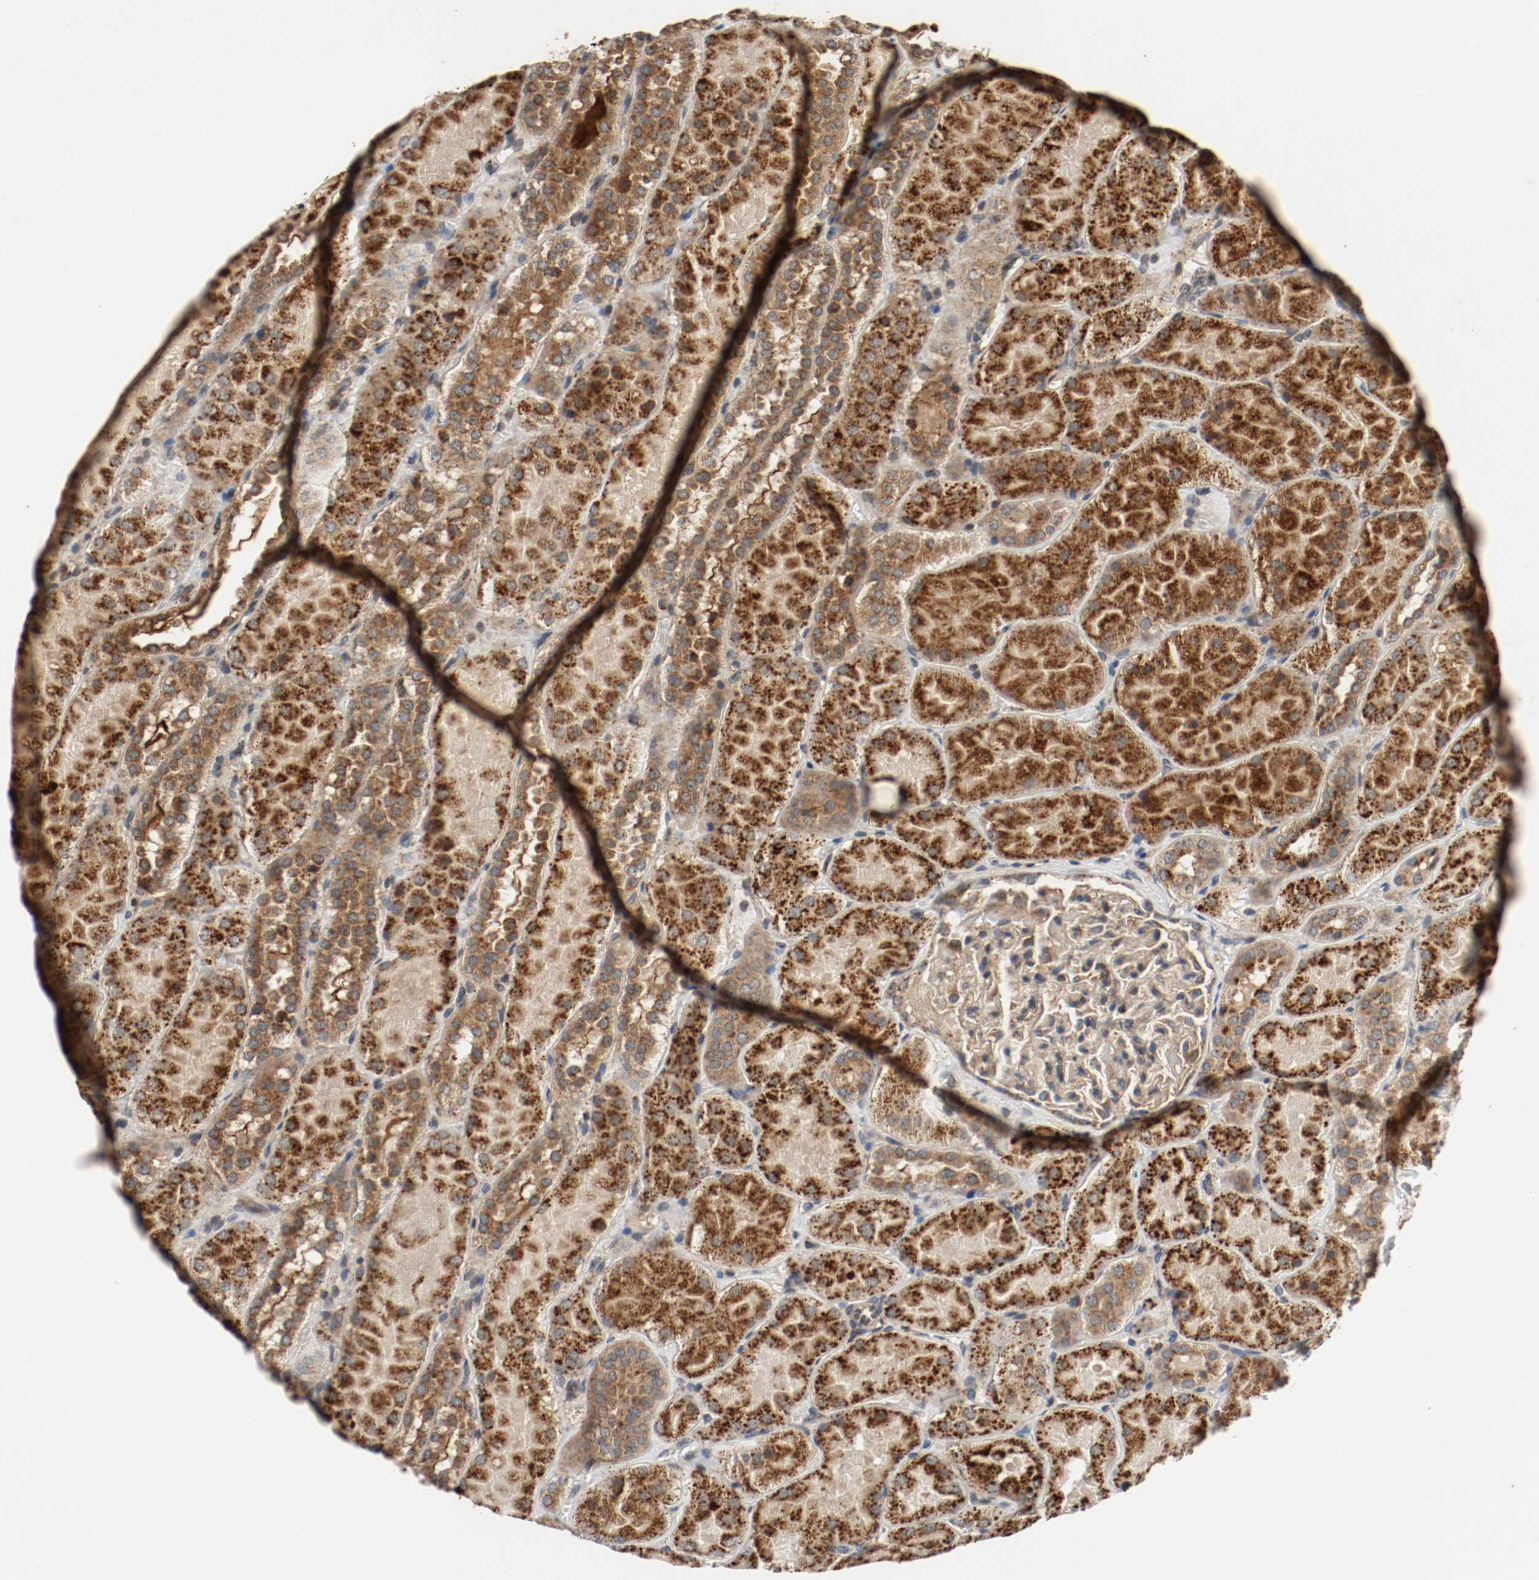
{"staining": {"intensity": "weak", "quantity": ">75%", "location": "cytoplasmic/membranous"}, "tissue": "kidney", "cell_type": "Cells in glomeruli", "image_type": "normal", "snomed": [{"axis": "morphology", "description": "Normal tissue, NOS"}, {"axis": "topography", "description": "Kidney"}], "caption": "Protein positivity by immunohistochemistry demonstrates weak cytoplasmic/membranous positivity in approximately >75% of cells in glomeruli in normal kidney.", "gene": "LAMP2", "patient": {"sex": "male", "age": 28}}